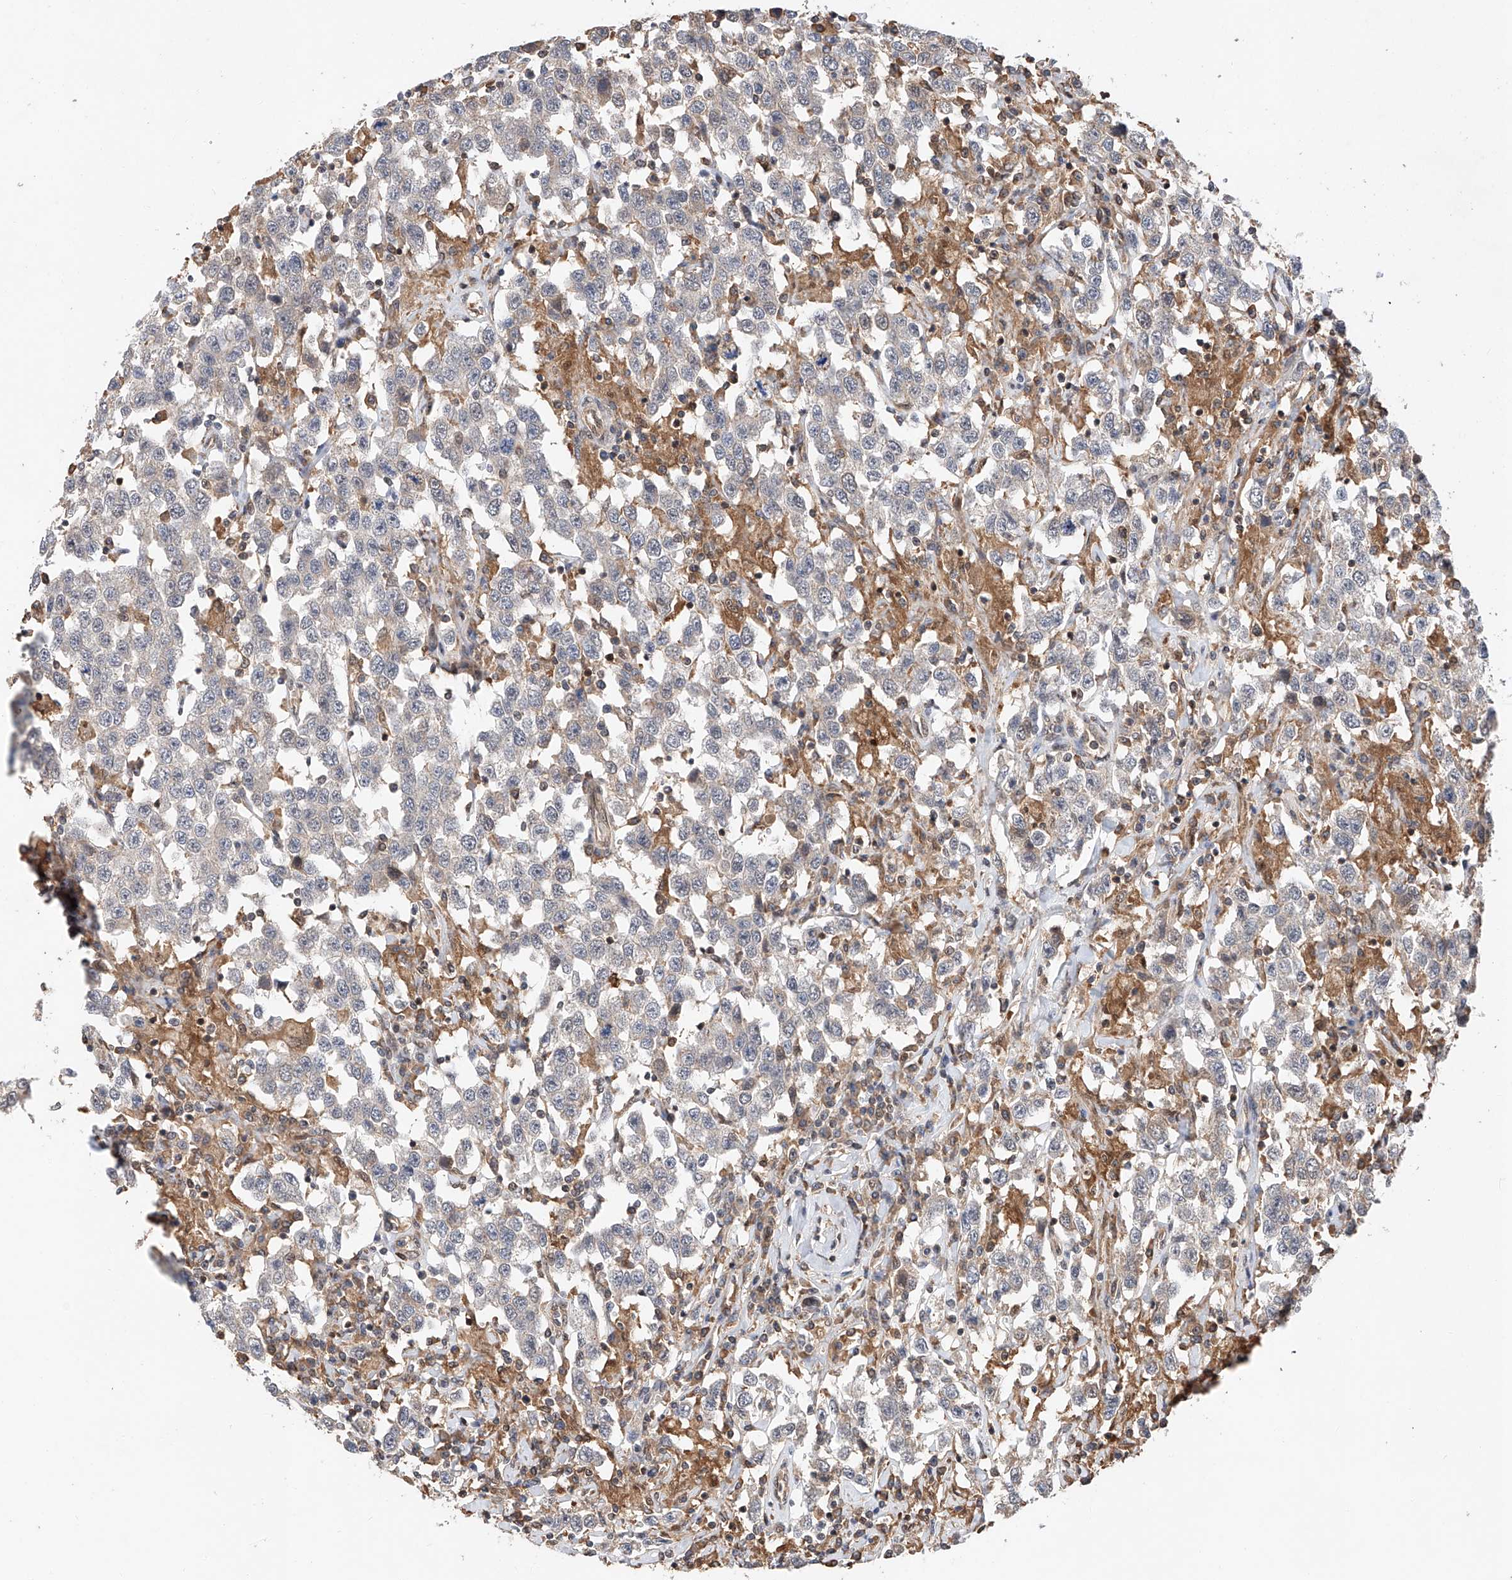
{"staining": {"intensity": "negative", "quantity": "none", "location": "none"}, "tissue": "testis cancer", "cell_type": "Tumor cells", "image_type": "cancer", "snomed": [{"axis": "morphology", "description": "Seminoma, NOS"}, {"axis": "topography", "description": "Testis"}], "caption": "This photomicrograph is of testis cancer stained with IHC to label a protein in brown with the nuclei are counter-stained blue. There is no positivity in tumor cells.", "gene": "RILPL2", "patient": {"sex": "male", "age": 41}}